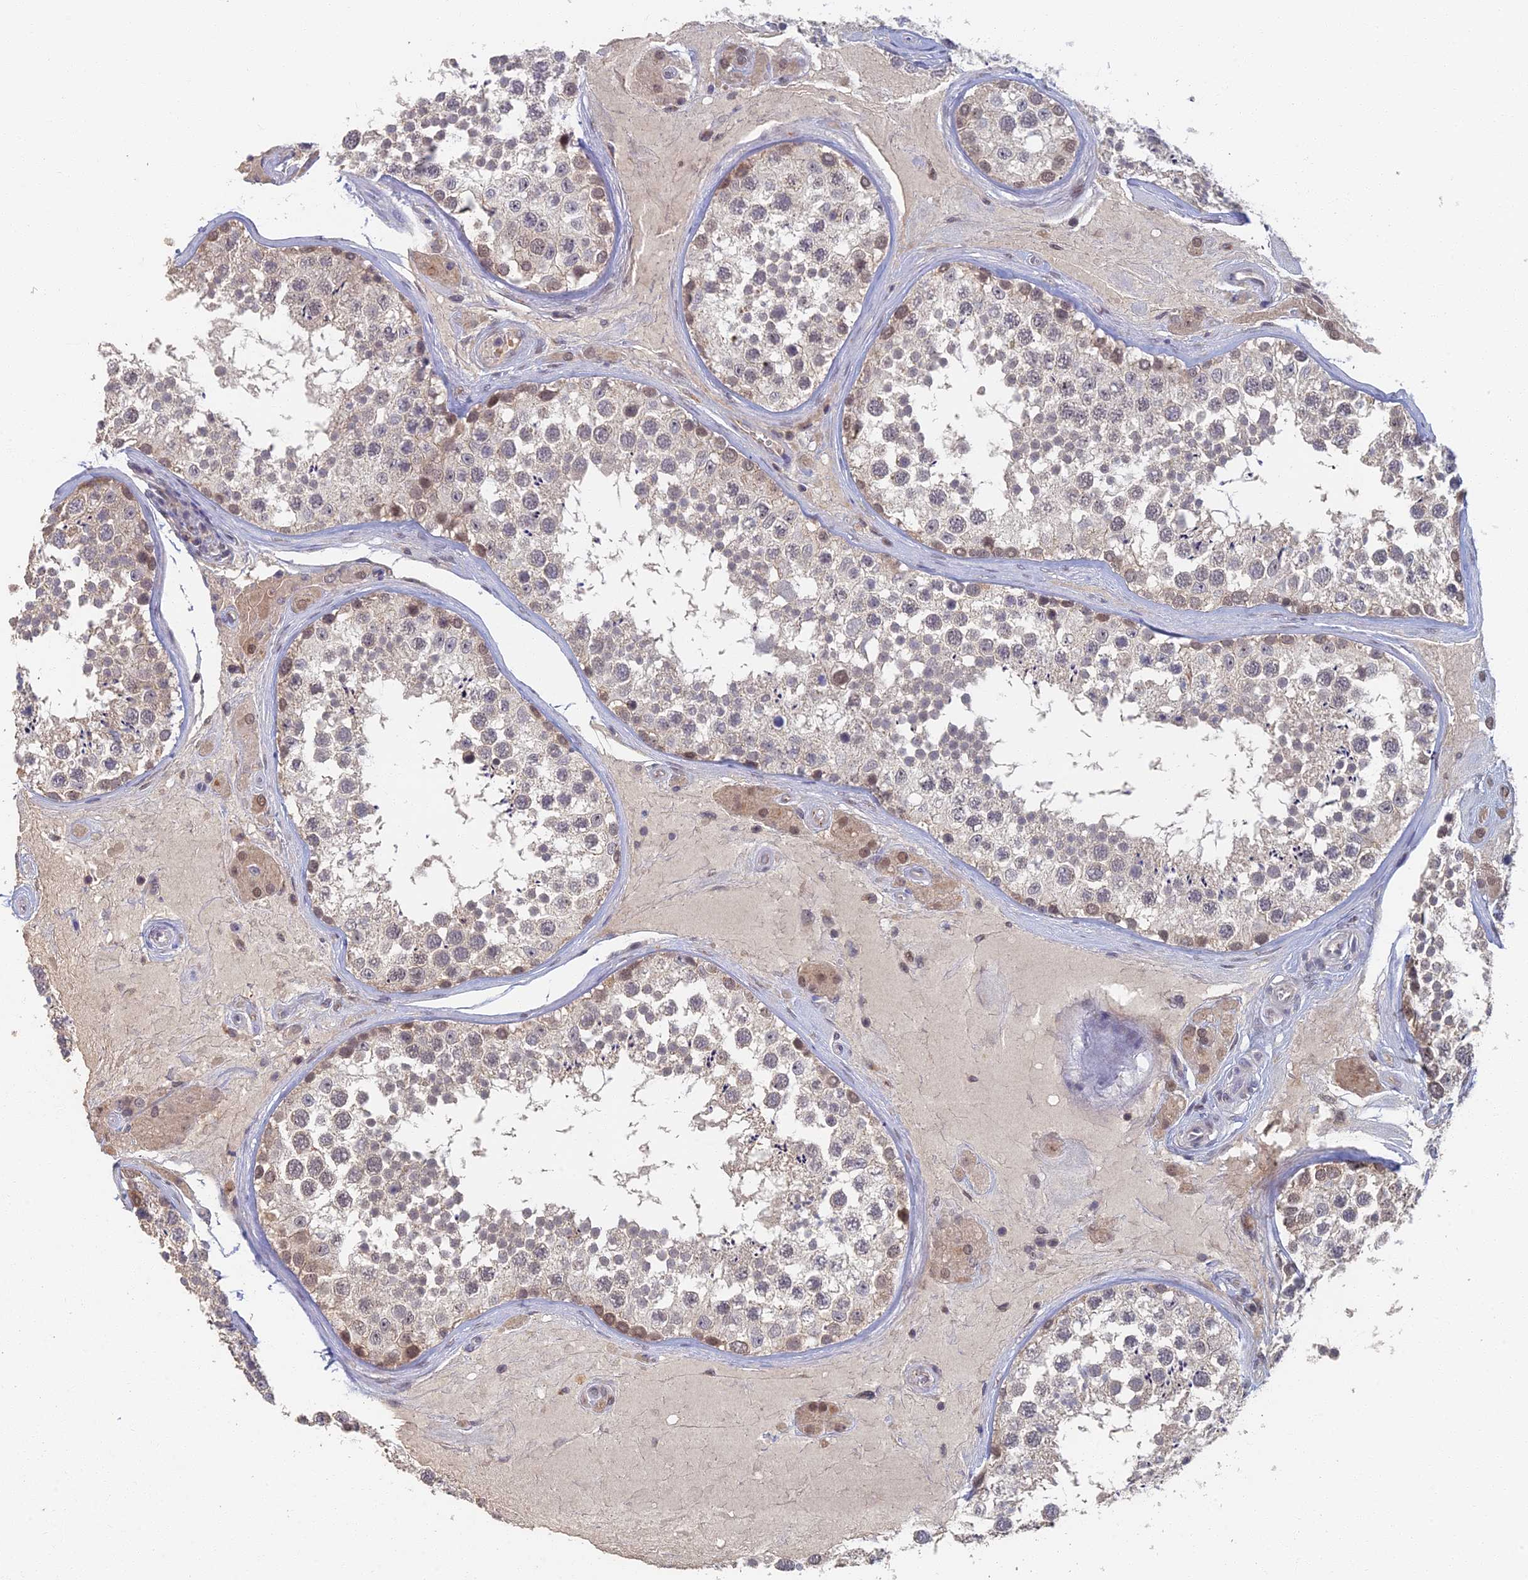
{"staining": {"intensity": "weak", "quantity": "<25%", "location": "cytoplasmic/membranous"}, "tissue": "testis", "cell_type": "Cells in seminiferous ducts", "image_type": "normal", "snomed": [{"axis": "morphology", "description": "Normal tissue, NOS"}, {"axis": "topography", "description": "Testis"}], "caption": "Immunohistochemistry histopathology image of unremarkable testis: human testis stained with DAB (3,3'-diaminobenzidine) reveals no significant protein expression in cells in seminiferous ducts.", "gene": "GPATCH1", "patient": {"sex": "male", "age": 46}}